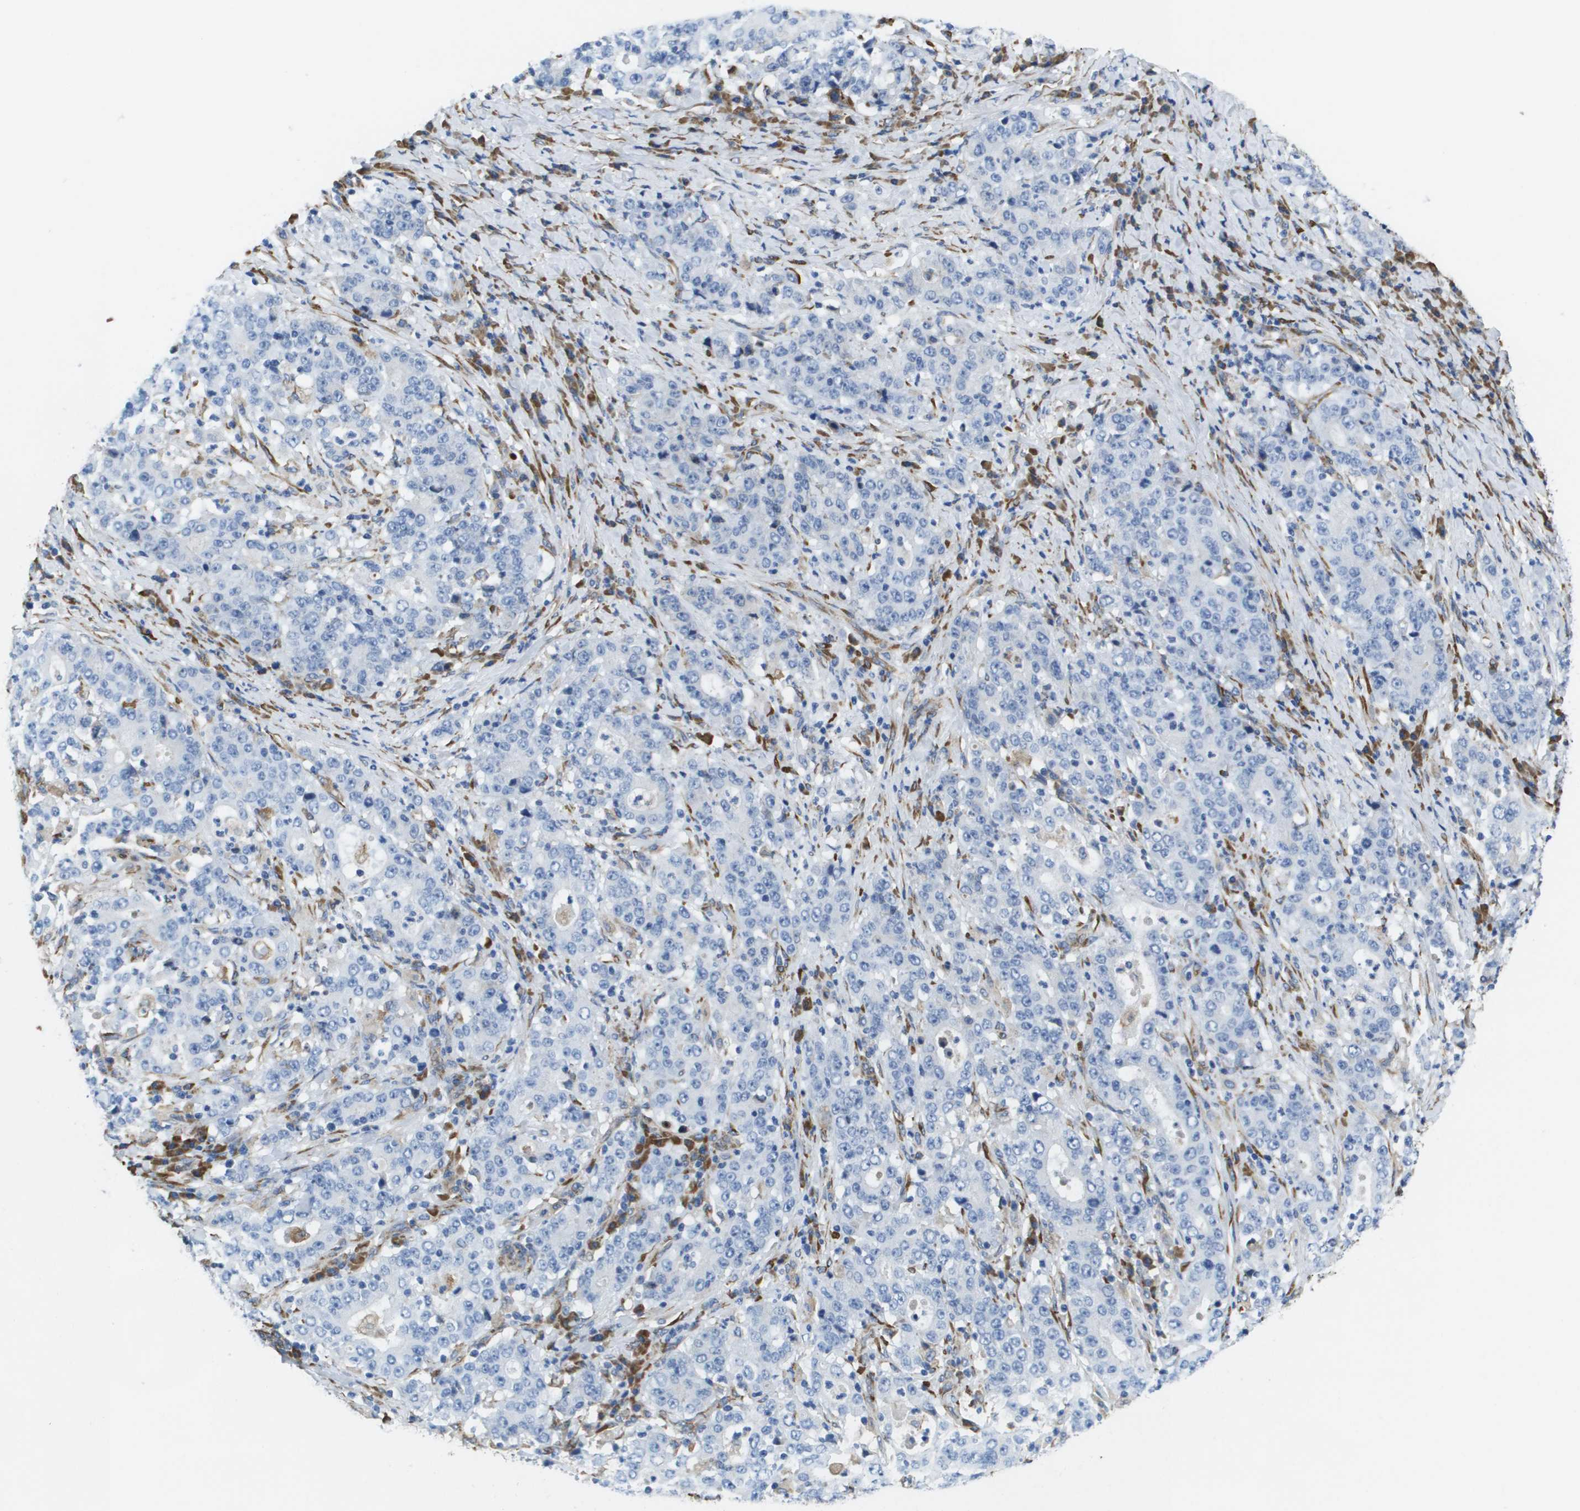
{"staining": {"intensity": "negative", "quantity": "none", "location": "none"}, "tissue": "stomach cancer", "cell_type": "Tumor cells", "image_type": "cancer", "snomed": [{"axis": "morphology", "description": "Normal tissue, NOS"}, {"axis": "morphology", "description": "Adenocarcinoma, NOS"}, {"axis": "topography", "description": "Stomach, upper"}, {"axis": "topography", "description": "Stomach"}], "caption": "This is a histopathology image of immunohistochemistry staining of stomach cancer, which shows no expression in tumor cells.", "gene": "ST3GAL2", "patient": {"sex": "male", "age": 59}}